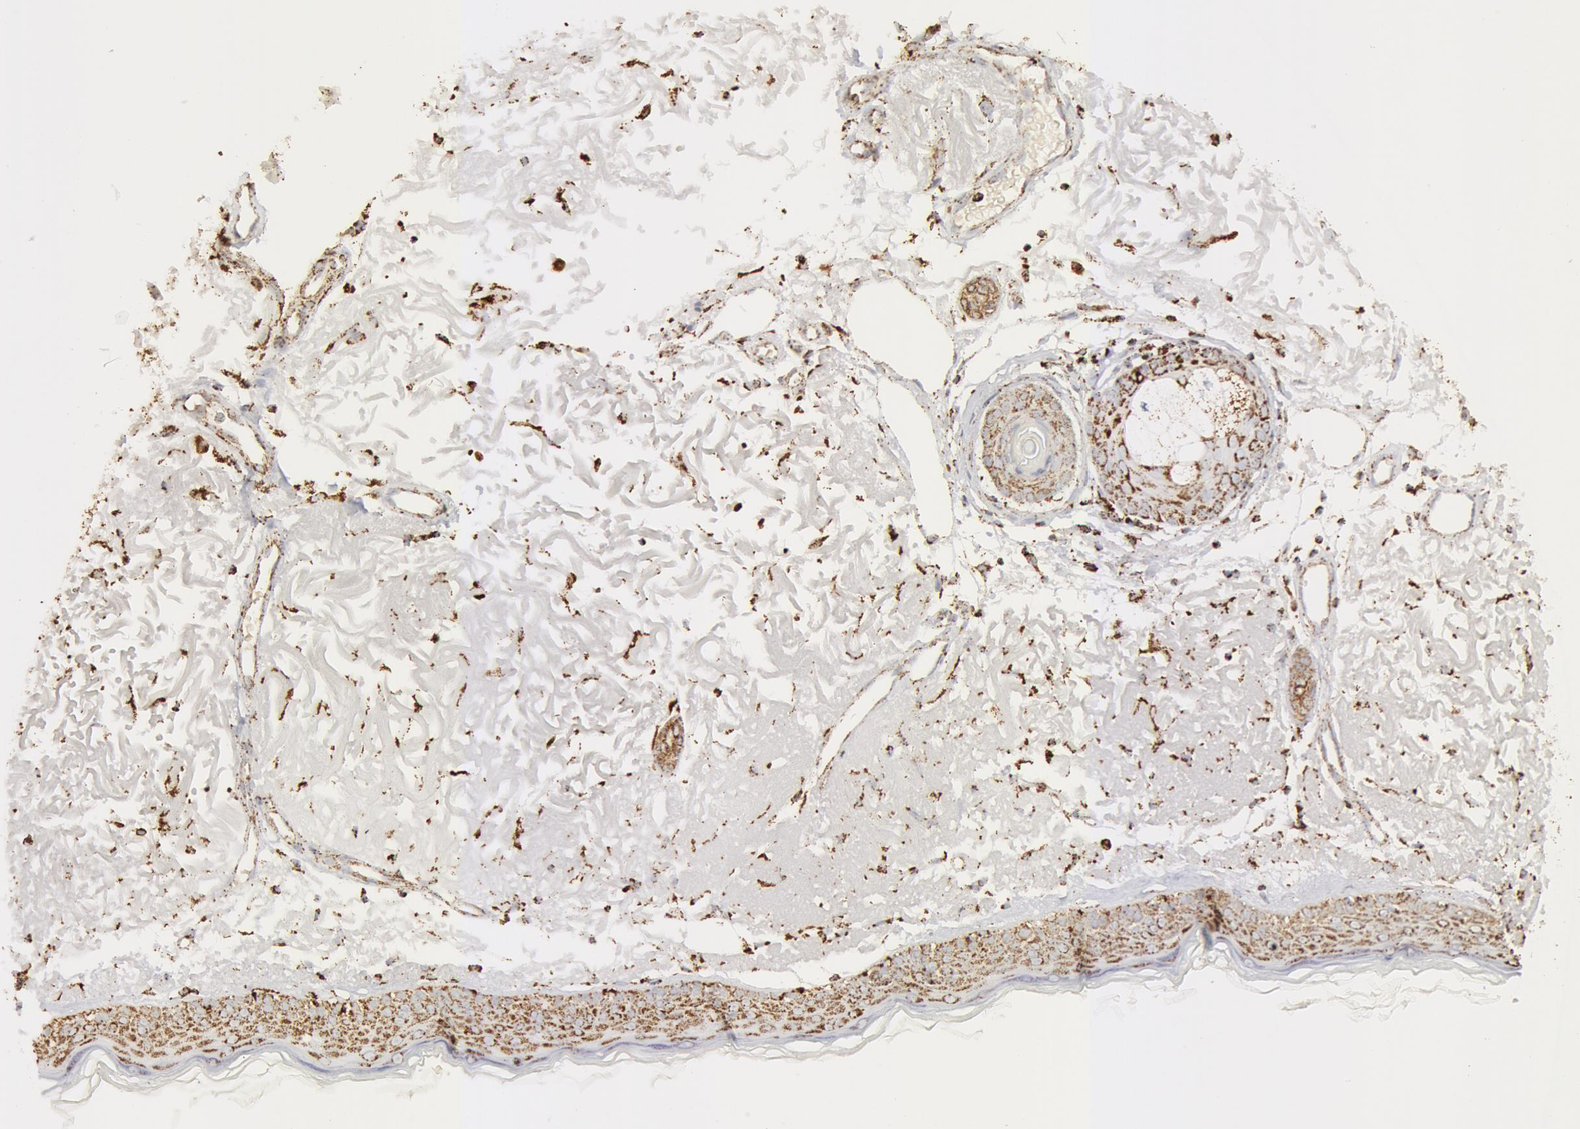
{"staining": {"intensity": "strong", "quantity": ">75%", "location": "cytoplasmic/membranous"}, "tissue": "skin", "cell_type": "Fibroblasts", "image_type": "normal", "snomed": [{"axis": "morphology", "description": "Normal tissue, NOS"}, {"axis": "topography", "description": "Skin"}], "caption": "Approximately >75% of fibroblasts in unremarkable skin show strong cytoplasmic/membranous protein positivity as visualized by brown immunohistochemical staining.", "gene": "ATP5F1B", "patient": {"sex": "female", "age": 90}}